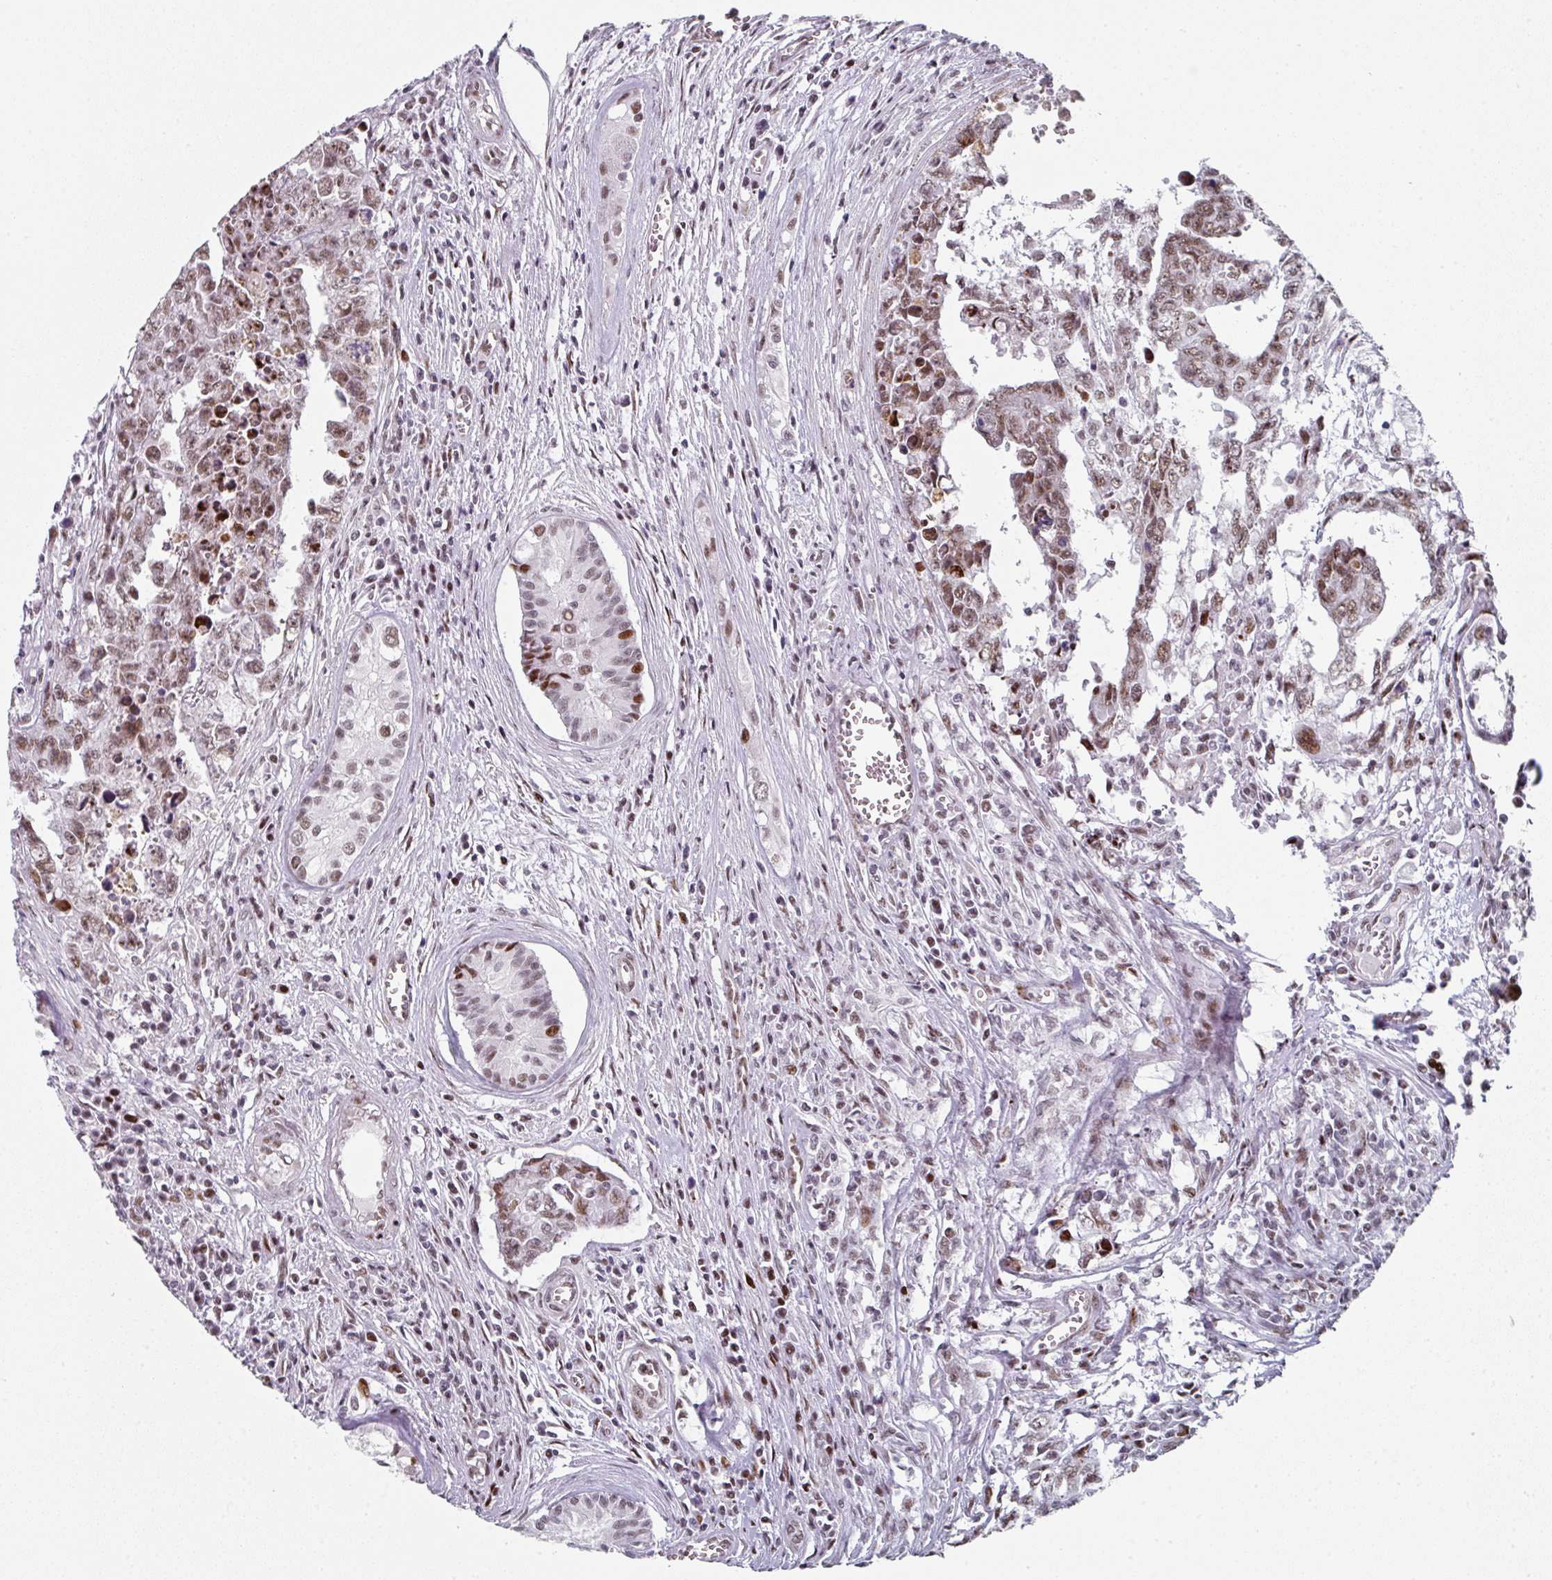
{"staining": {"intensity": "moderate", "quantity": ">75%", "location": "nuclear"}, "tissue": "testis cancer", "cell_type": "Tumor cells", "image_type": "cancer", "snomed": [{"axis": "morphology", "description": "Carcinoma, Embryonal, NOS"}, {"axis": "topography", "description": "Testis"}], "caption": "DAB (3,3'-diaminobenzidine) immunohistochemical staining of embryonal carcinoma (testis) displays moderate nuclear protein positivity in approximately >75% of tumor cells.", "gene": "SF3B5", "patient": {"sex": "male", "age": 24}}